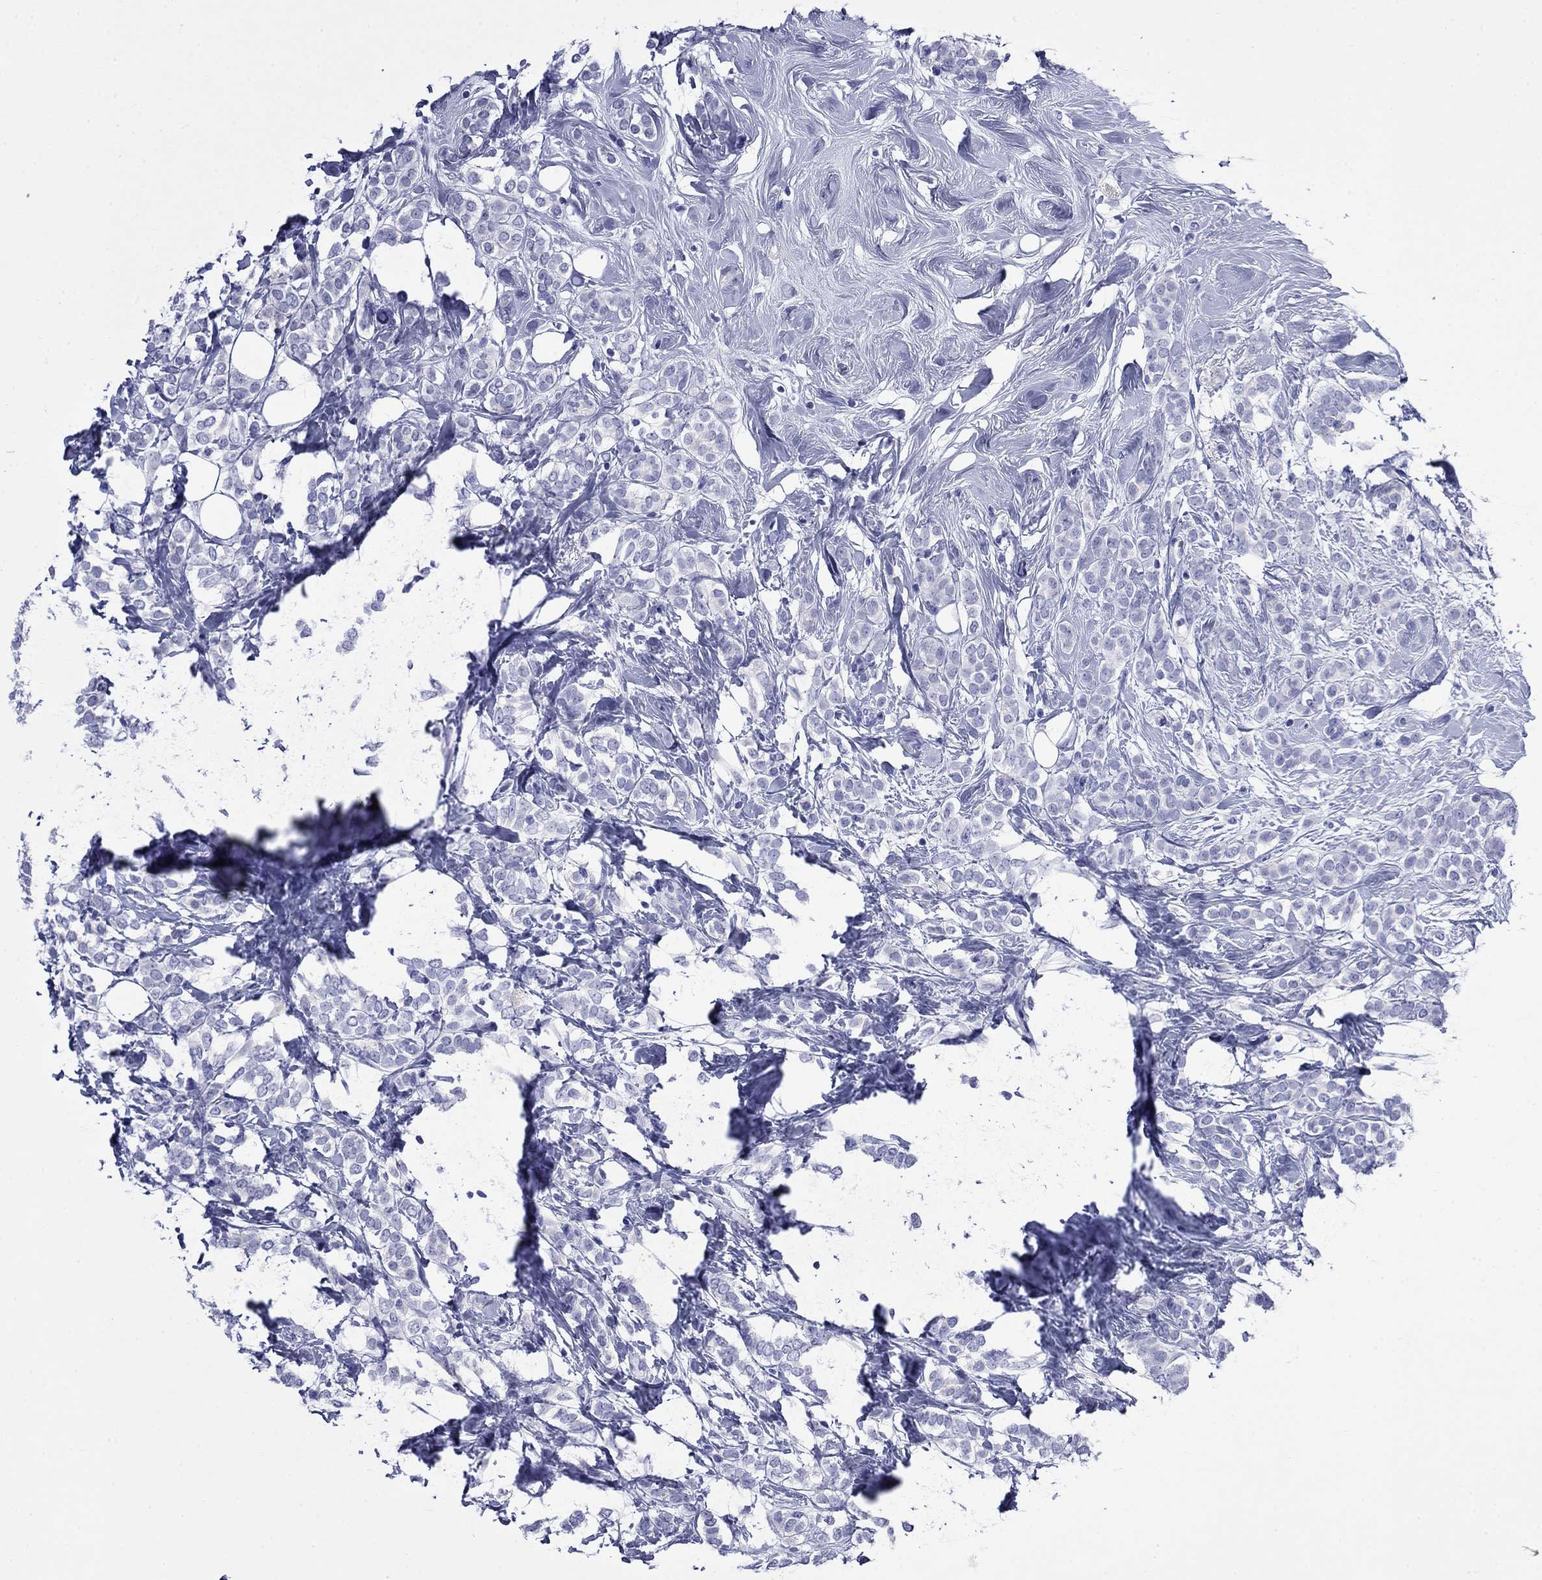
{"staining": {"intensity": "negative", "quantity": "none", "location": "none"}, "tissue": "breast cancer", "cell_type": "Tumor cells", "image_type": "cancer", "snomed": [{"axis": "morphology", "description": "Lobular carcinoma"}, {"axis": "topography", "description": "Breast"}], "caption": "This is an immunohistochemistry (IHC) image of breast cancer (lobular carcinoma). There is no staining in tumor cells.", "gene": "GIP", "patient": {"sex": "female", "age": 49}}